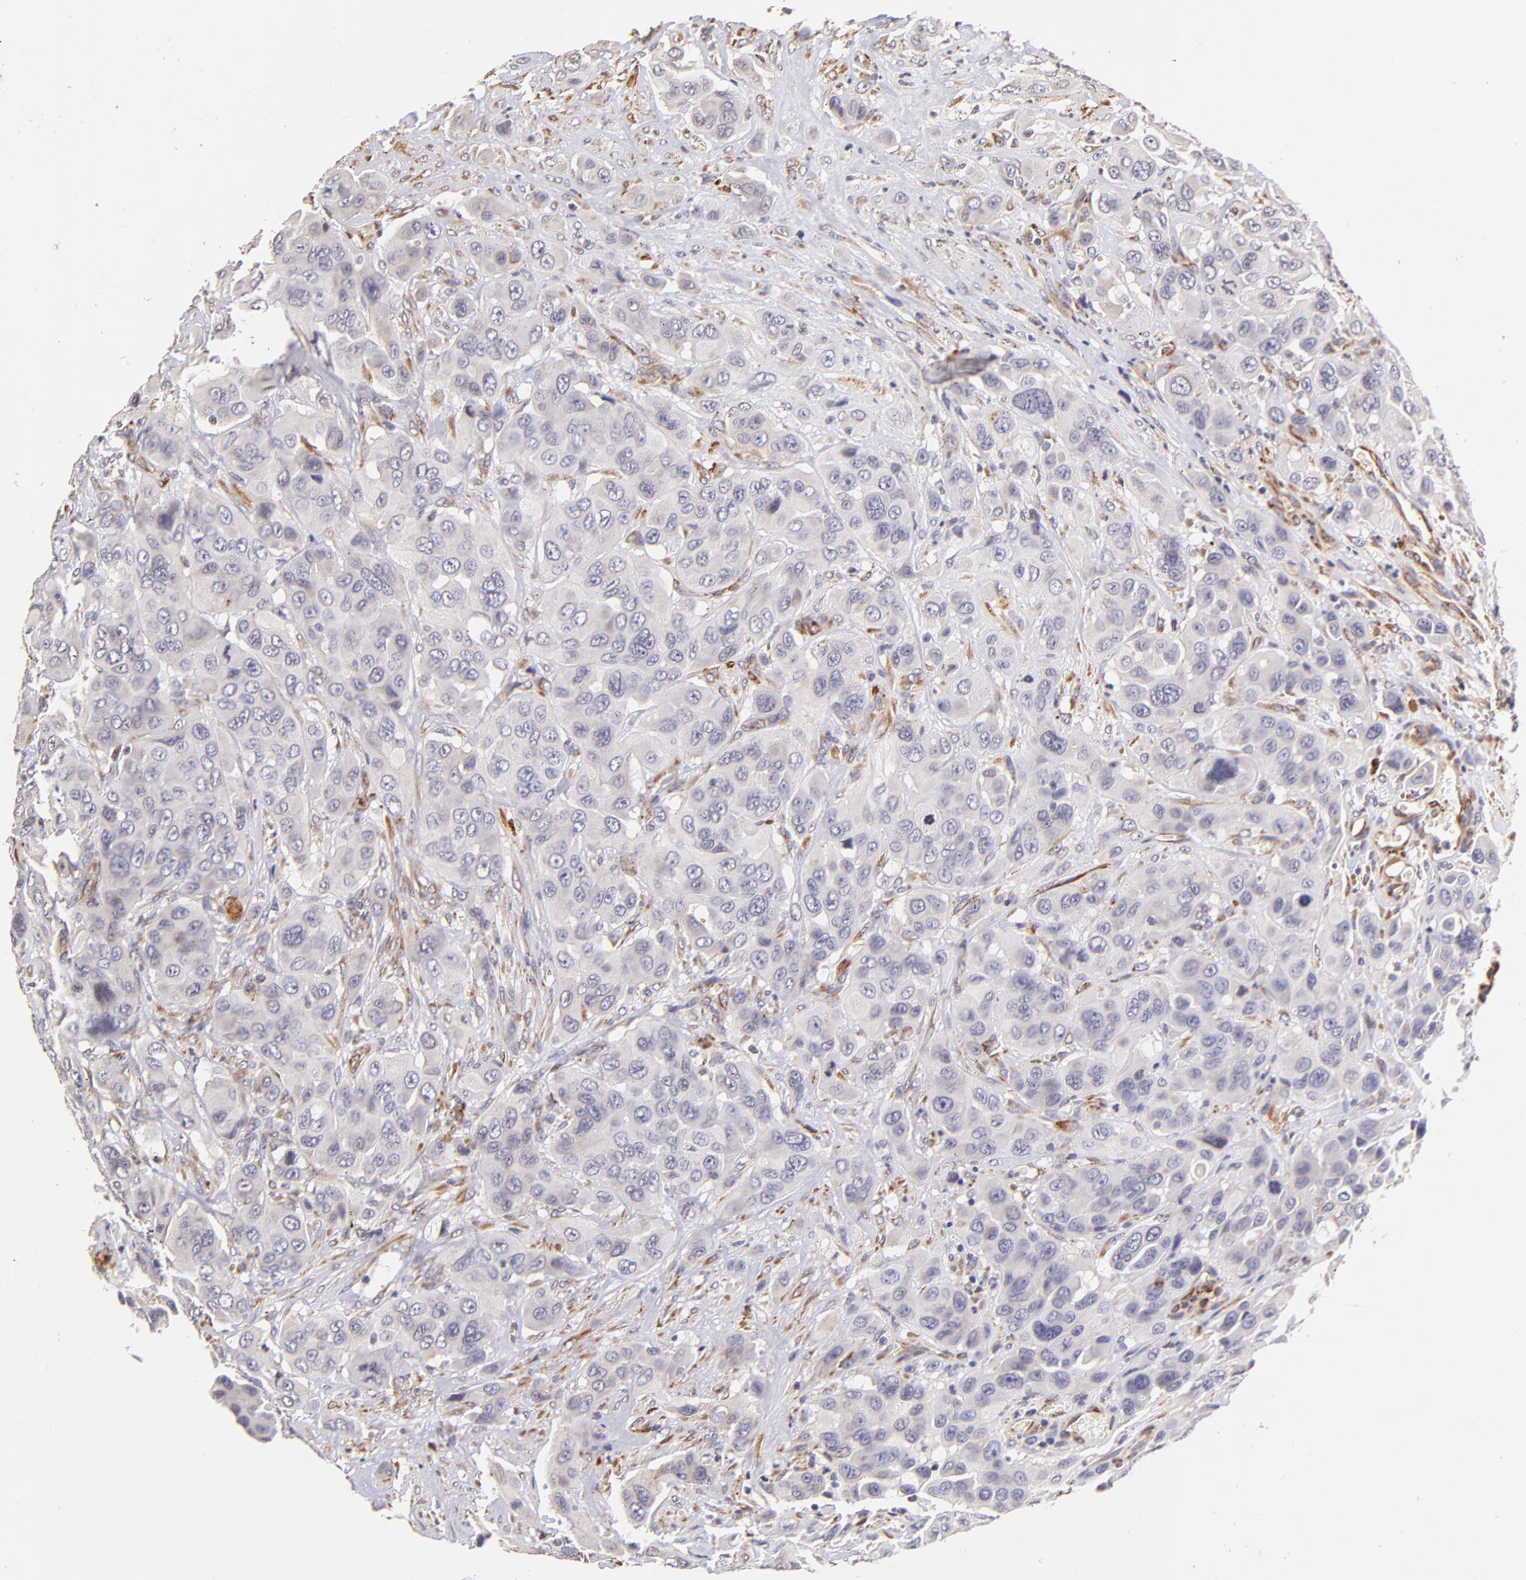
{"staining": {"intensity": "negative", "quantity": "none", "location": "none"}, "tissue": "urothelial cancer", "cell_type": "Tumor cells", "image_type": "cancer", "snomed": [{"axis": "morphology", "description": "Urothelial carcinoma, High grade"}, {"axis": "topography", "description": "Urinary bladder"}], "caption": "Tumor cells show no significant protein expression in urothelial cancer. (DAB (3,3'-diaminobenzidine) immunohistochemistry visualized using brightfield microscopy, high magnification).", "gene": "SPARC", "patient": {"sex": "male", "age": 73}}